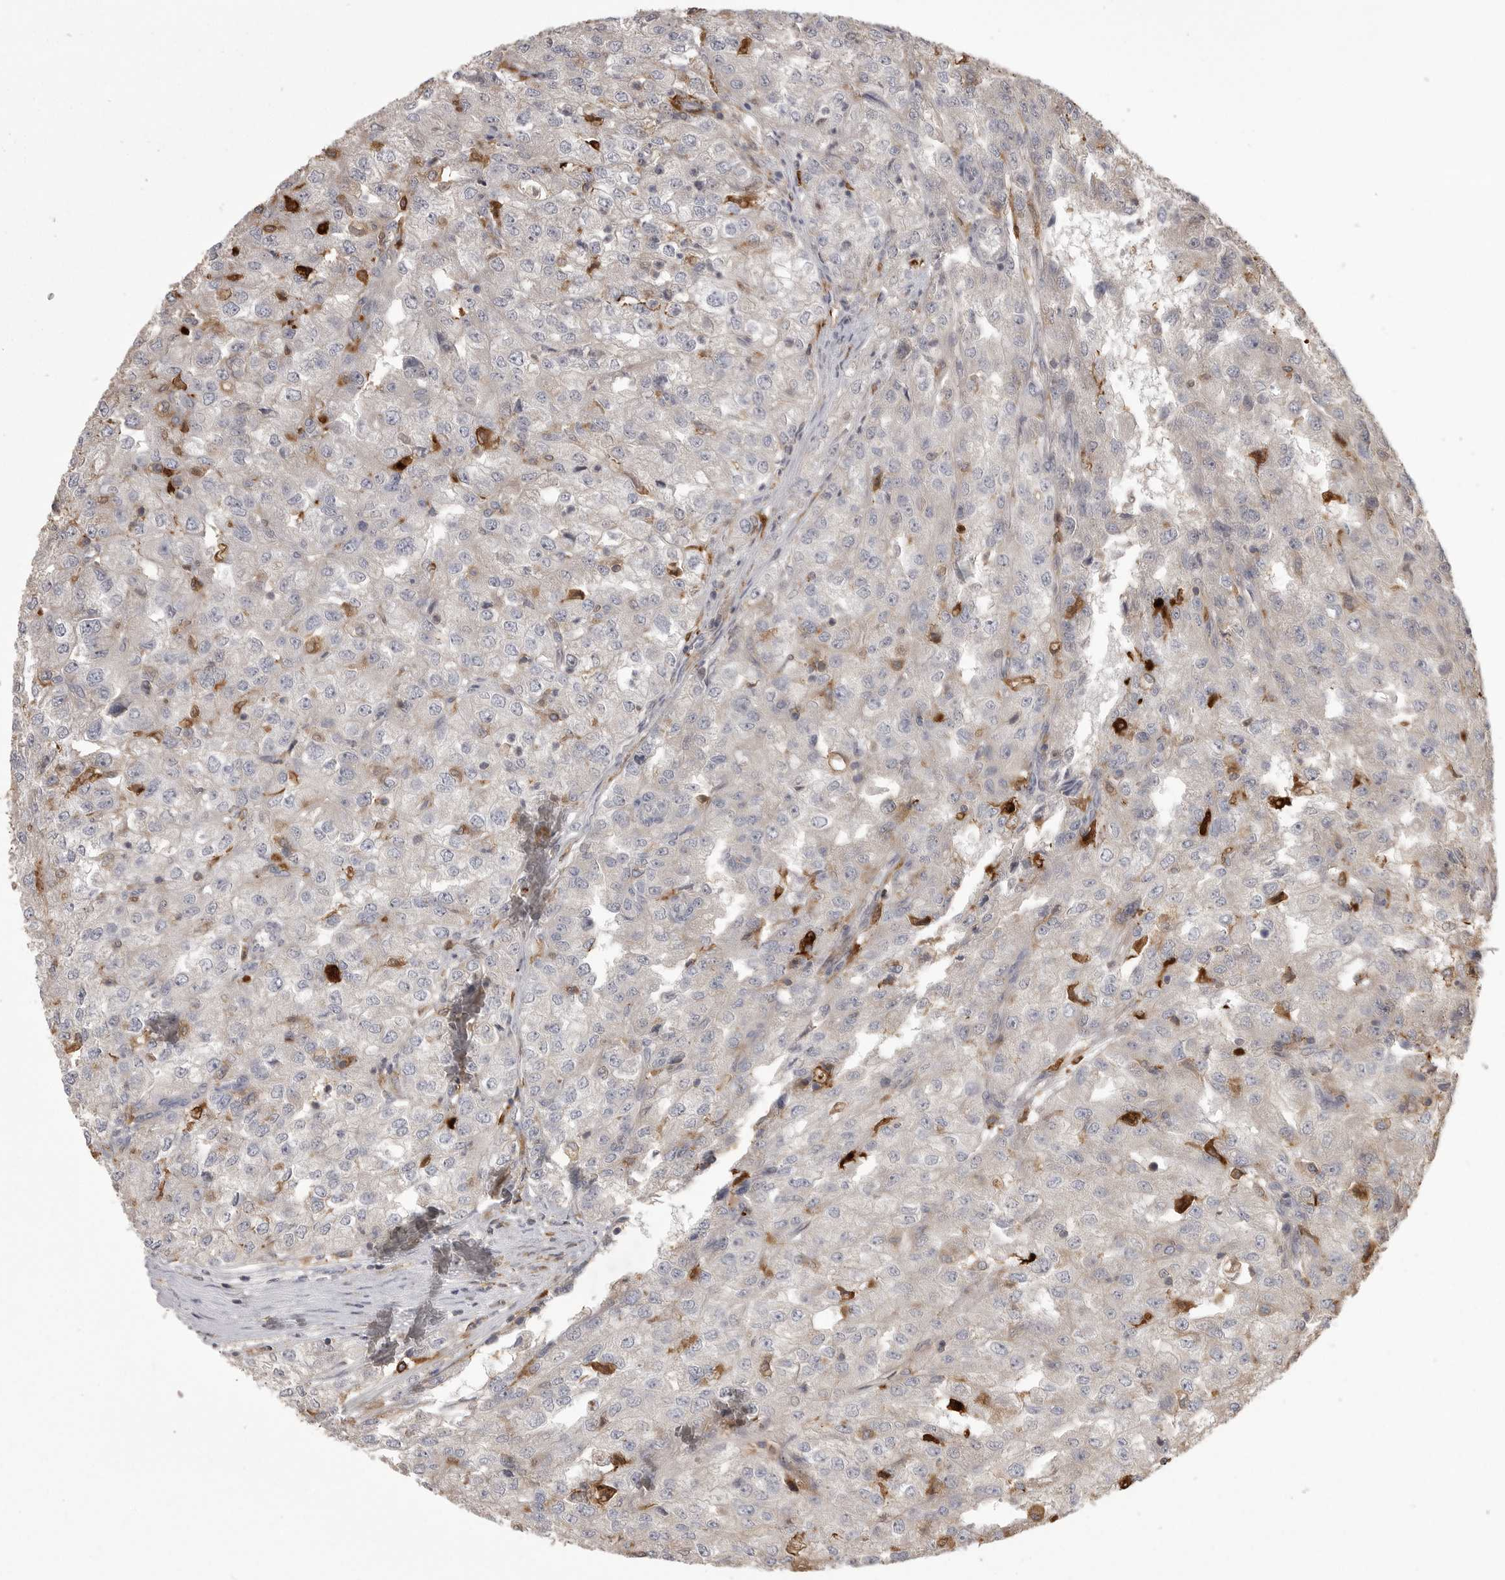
{"staining": {"intensity": "negative", "quantity": "none", "location": "none"}, "tissue": "renal cancer", "cell_type": "Tumor cells", "image_type": "cancer", "snomed": [{"axis": "morphology", "description": "Adenocarcinoma, NOS"}, {"axis": "topography", "description": "Kidney"}], "caption": "An image of renal adenocarcinoma stained for a protein displays no brown staining in tumor cells.", "gene": "CMTM6", "patient": {"sex": "female", "age": 54}}